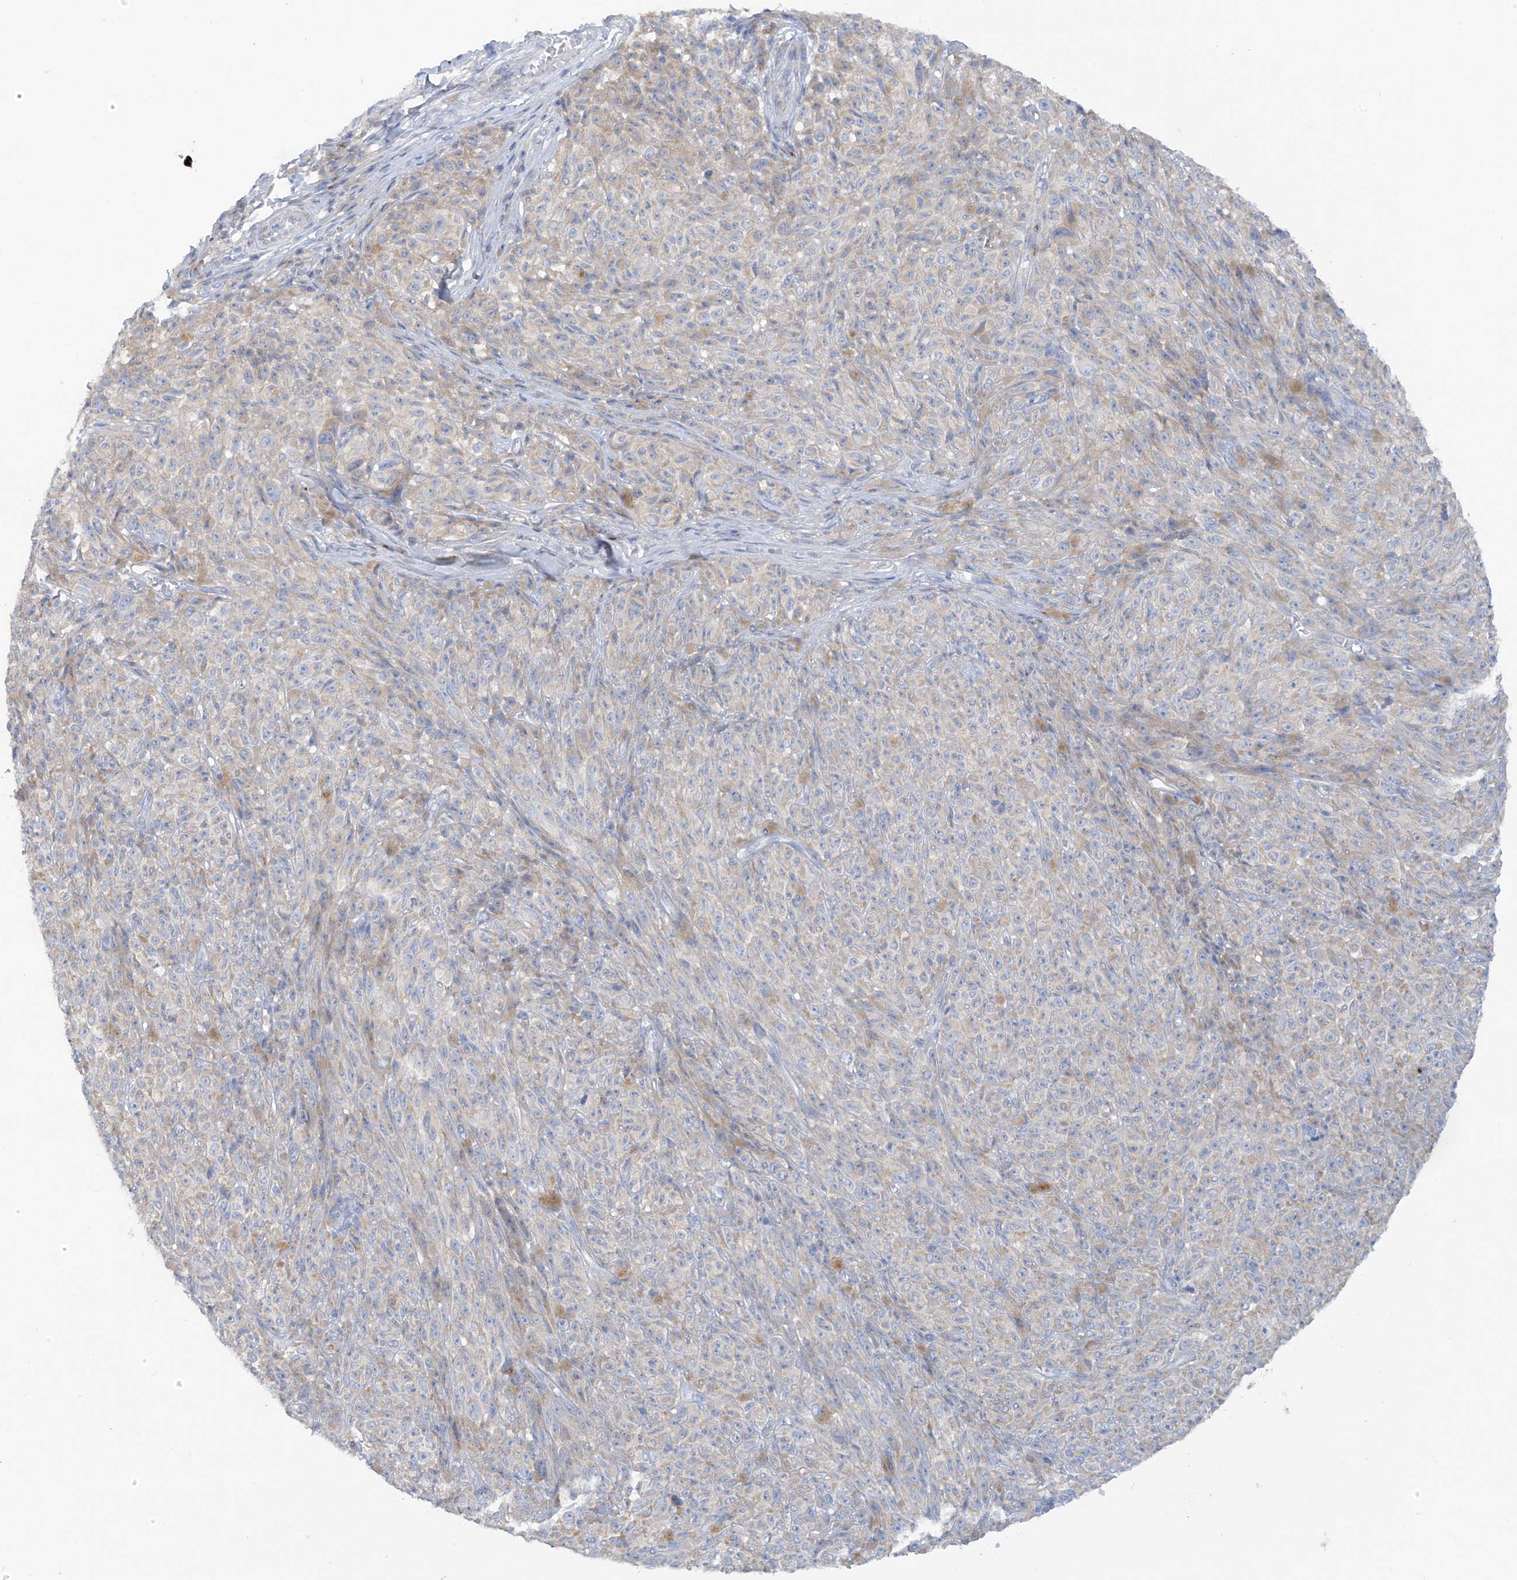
{"staining": {"intensity": "negative", "quantity": "none", "location": "none"}, "tissue": "melanoma", "cell_type": "Tumor cells", "image_type": "cancer", "snomed": [{"axis": "morphology", "description": "Malignant melanoma, NOS"}, {"axis": "topography", "description": "Skin"}], "caption": "A micrograph of melanoma stained for a protein displays no brown staining in tumor cells.", "gene": "TRMT2B", "patient": {"sex": "female", "age": 82}}